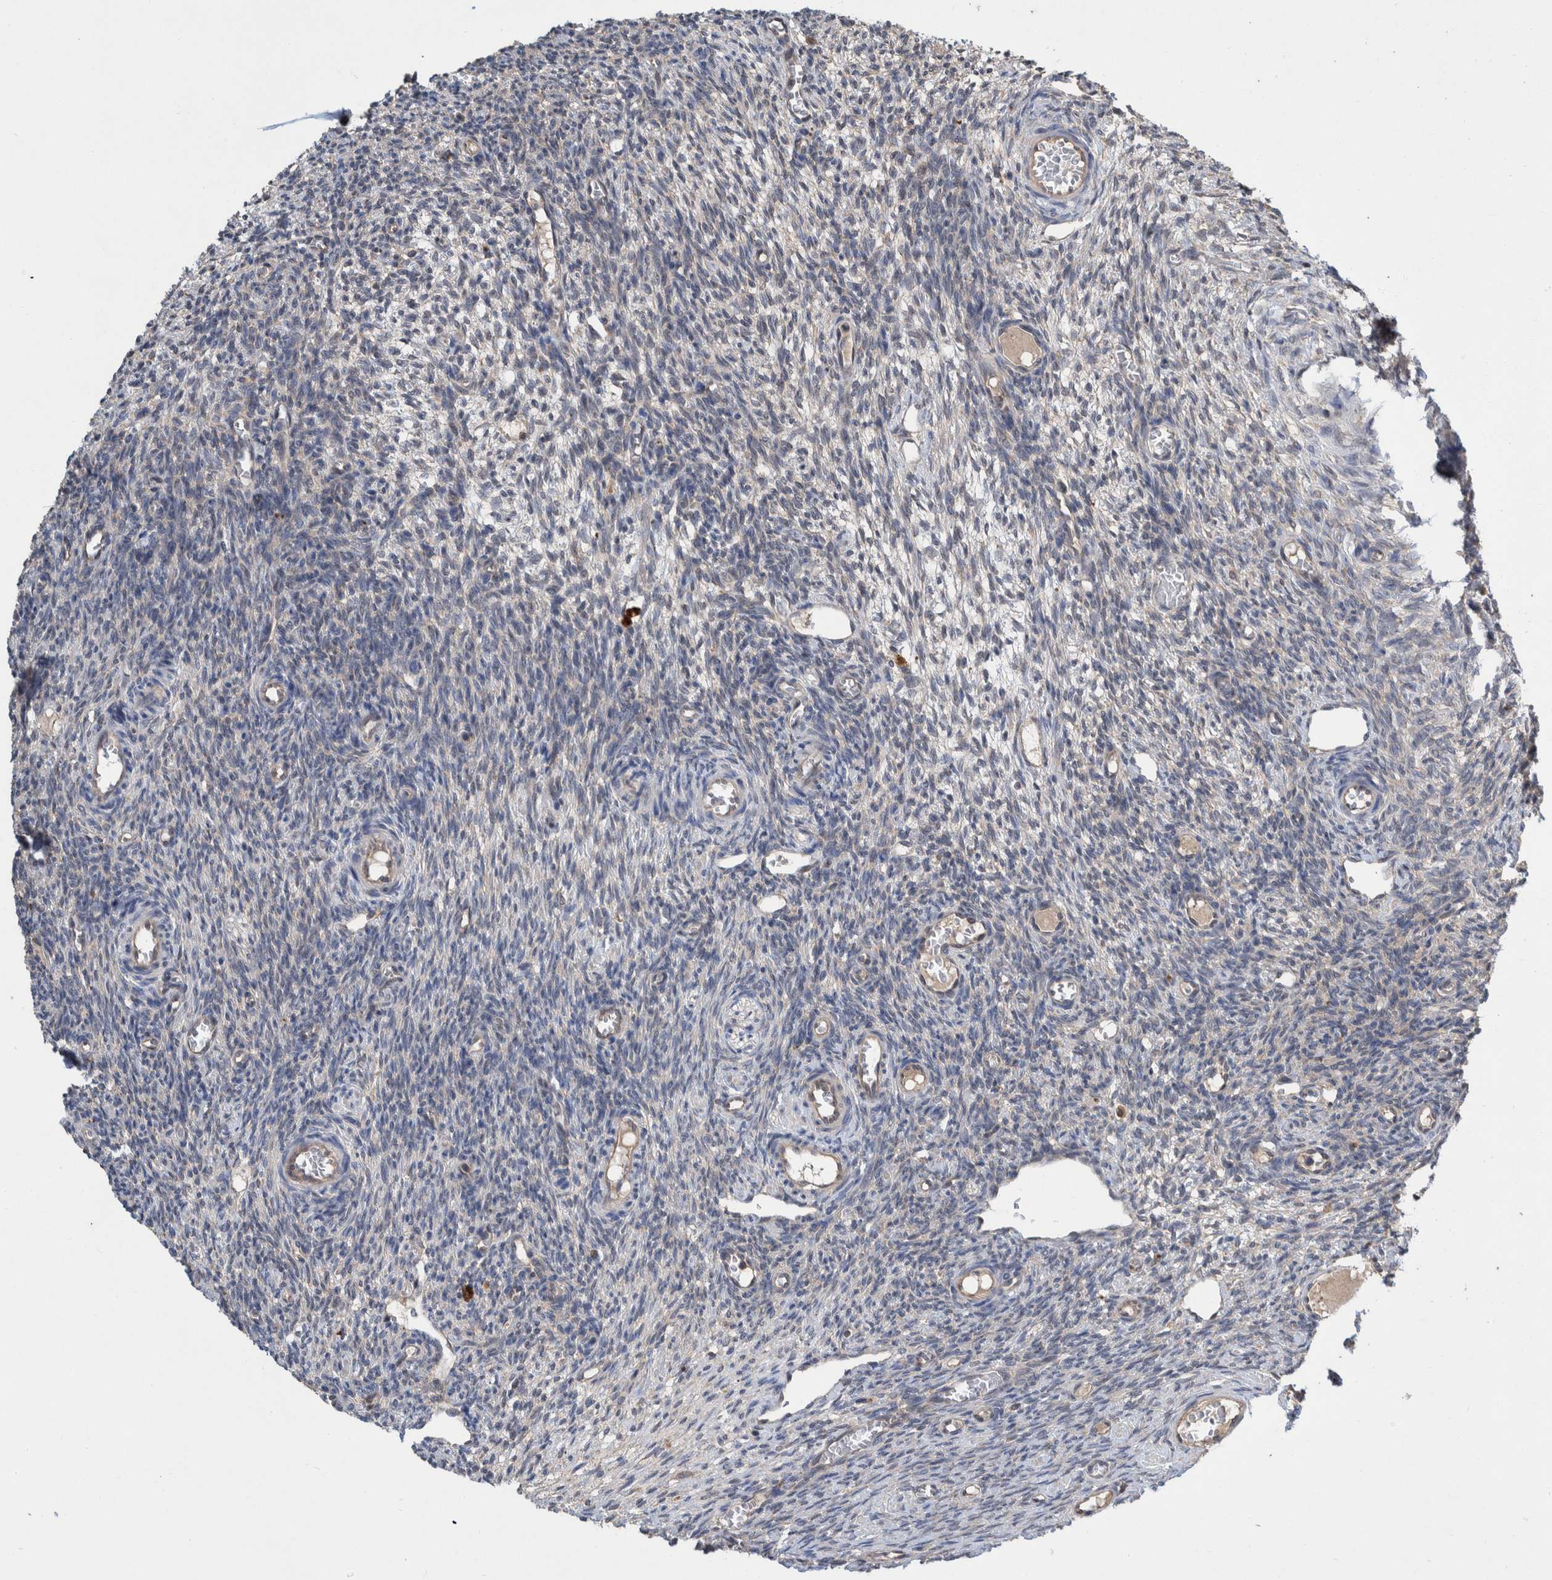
{"staining": {"intensity": "negative", "quantity": "none", "location": "none"}, "tissue": "ovary", "cell_type": "Ovarian stroma cells", "image_type": "normal", "snomed": [{"axis": "morphology", "description": "Normal tissue, NOS"}, {"axis": "topography", "description": "Ovary"}], "caption": "There is no significant expression in ovarian stroma cells of ovary. (Immunohistochemistry, brightfield microscopy, high magnification).", "gene": "PLPBP", "patient": {"sex": "female", "age": 27}}